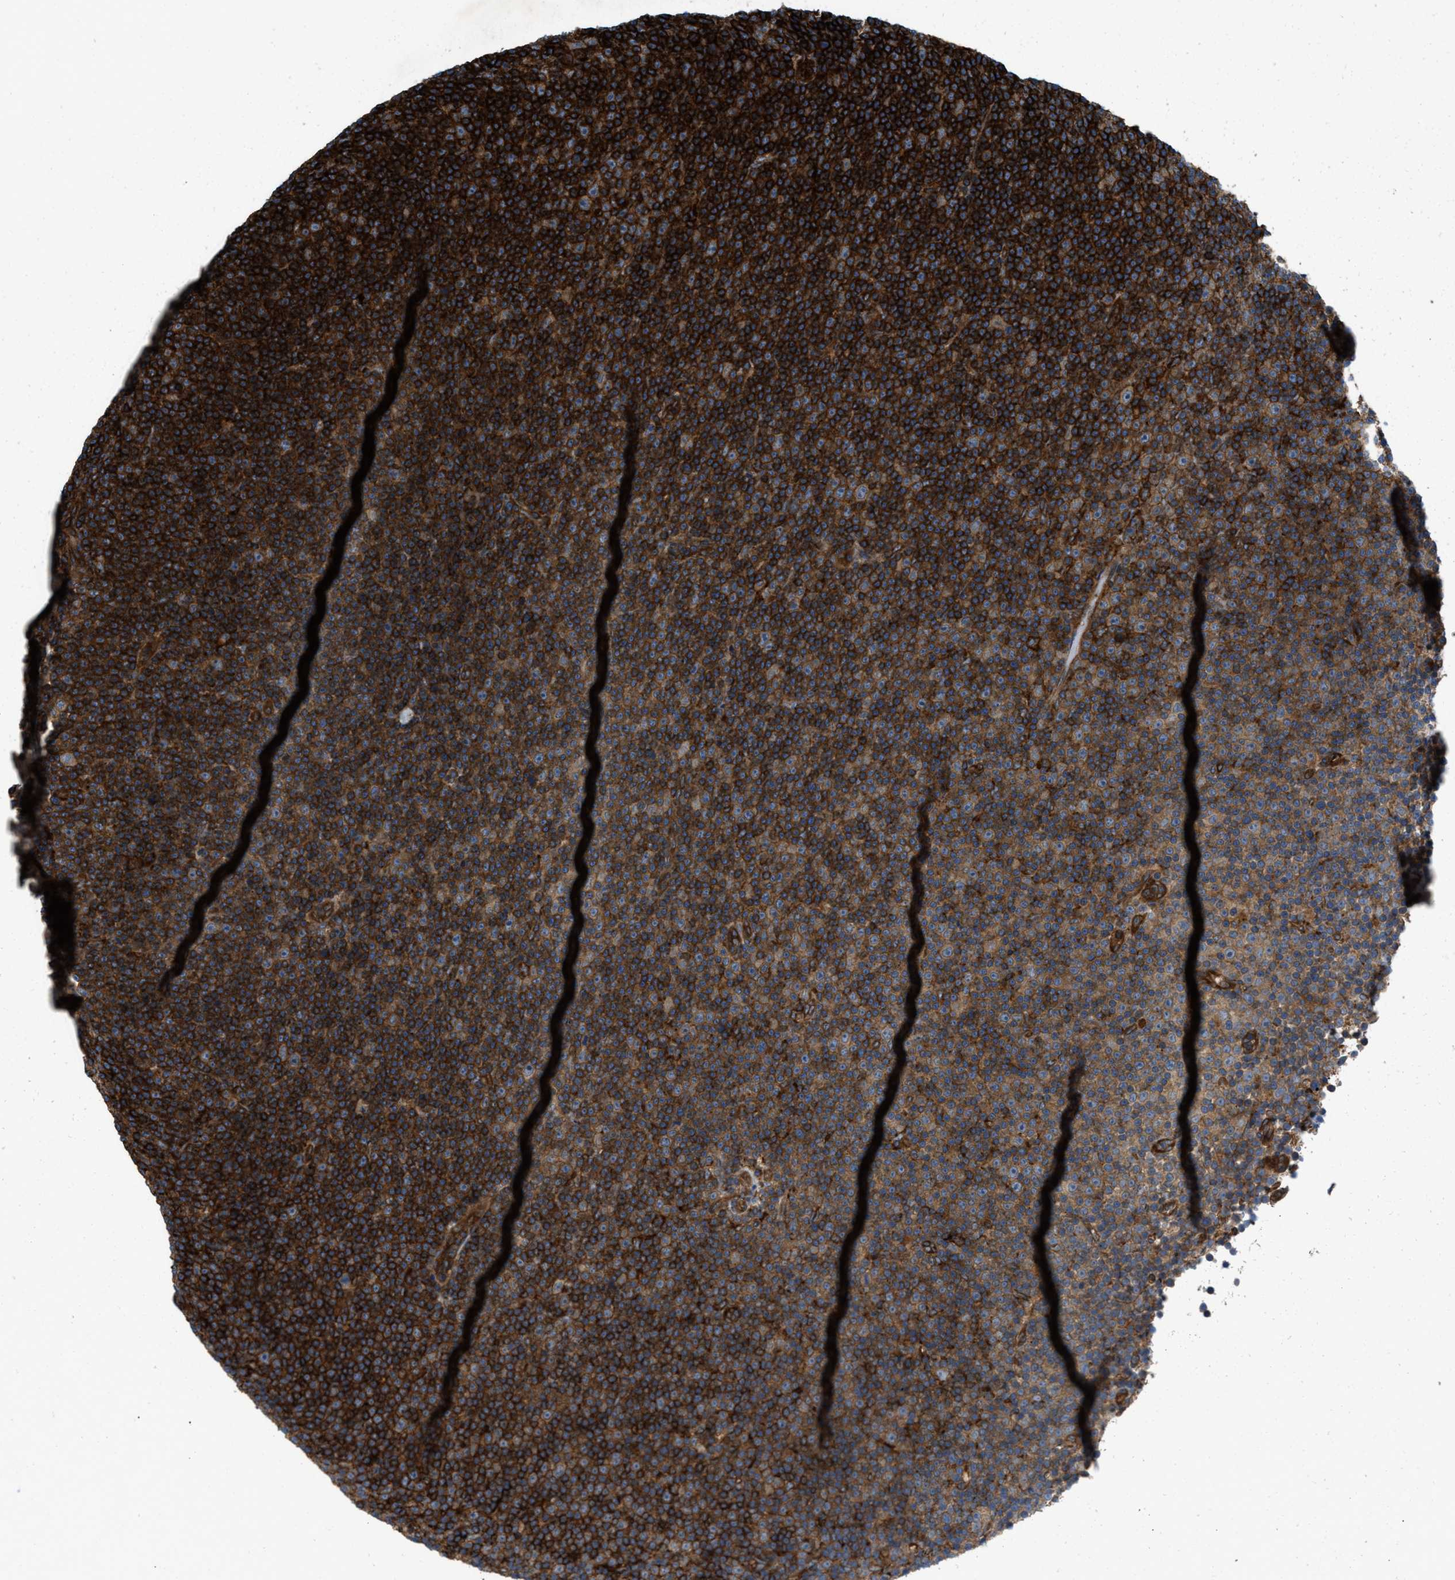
{"staining": {"intensity": "strong", "quantity": ">75%", "location": "cytoplasmic/membranous"}, "tissue": "lymphoma", "cell_type": "Tumor cells", "image_type": "cancer", "snomed": [{"axis": "morphology", "description": "Malignant lymphoma, non-Hodgkin's type, Low grade"}, {"axis": "topography", "description": "Lymph node"}], "caption": "Protein staining reveals strong cytoplasmic/membranous expression in approximately >75% of tumor cells in low-grade malignant lymphoma, non-Hodgkin's type. (brown staining indicates protein expression, while blue staining denotes nuclei).", "gene": "EGLN1", "patient": {"sex": "female", "age": 67}}